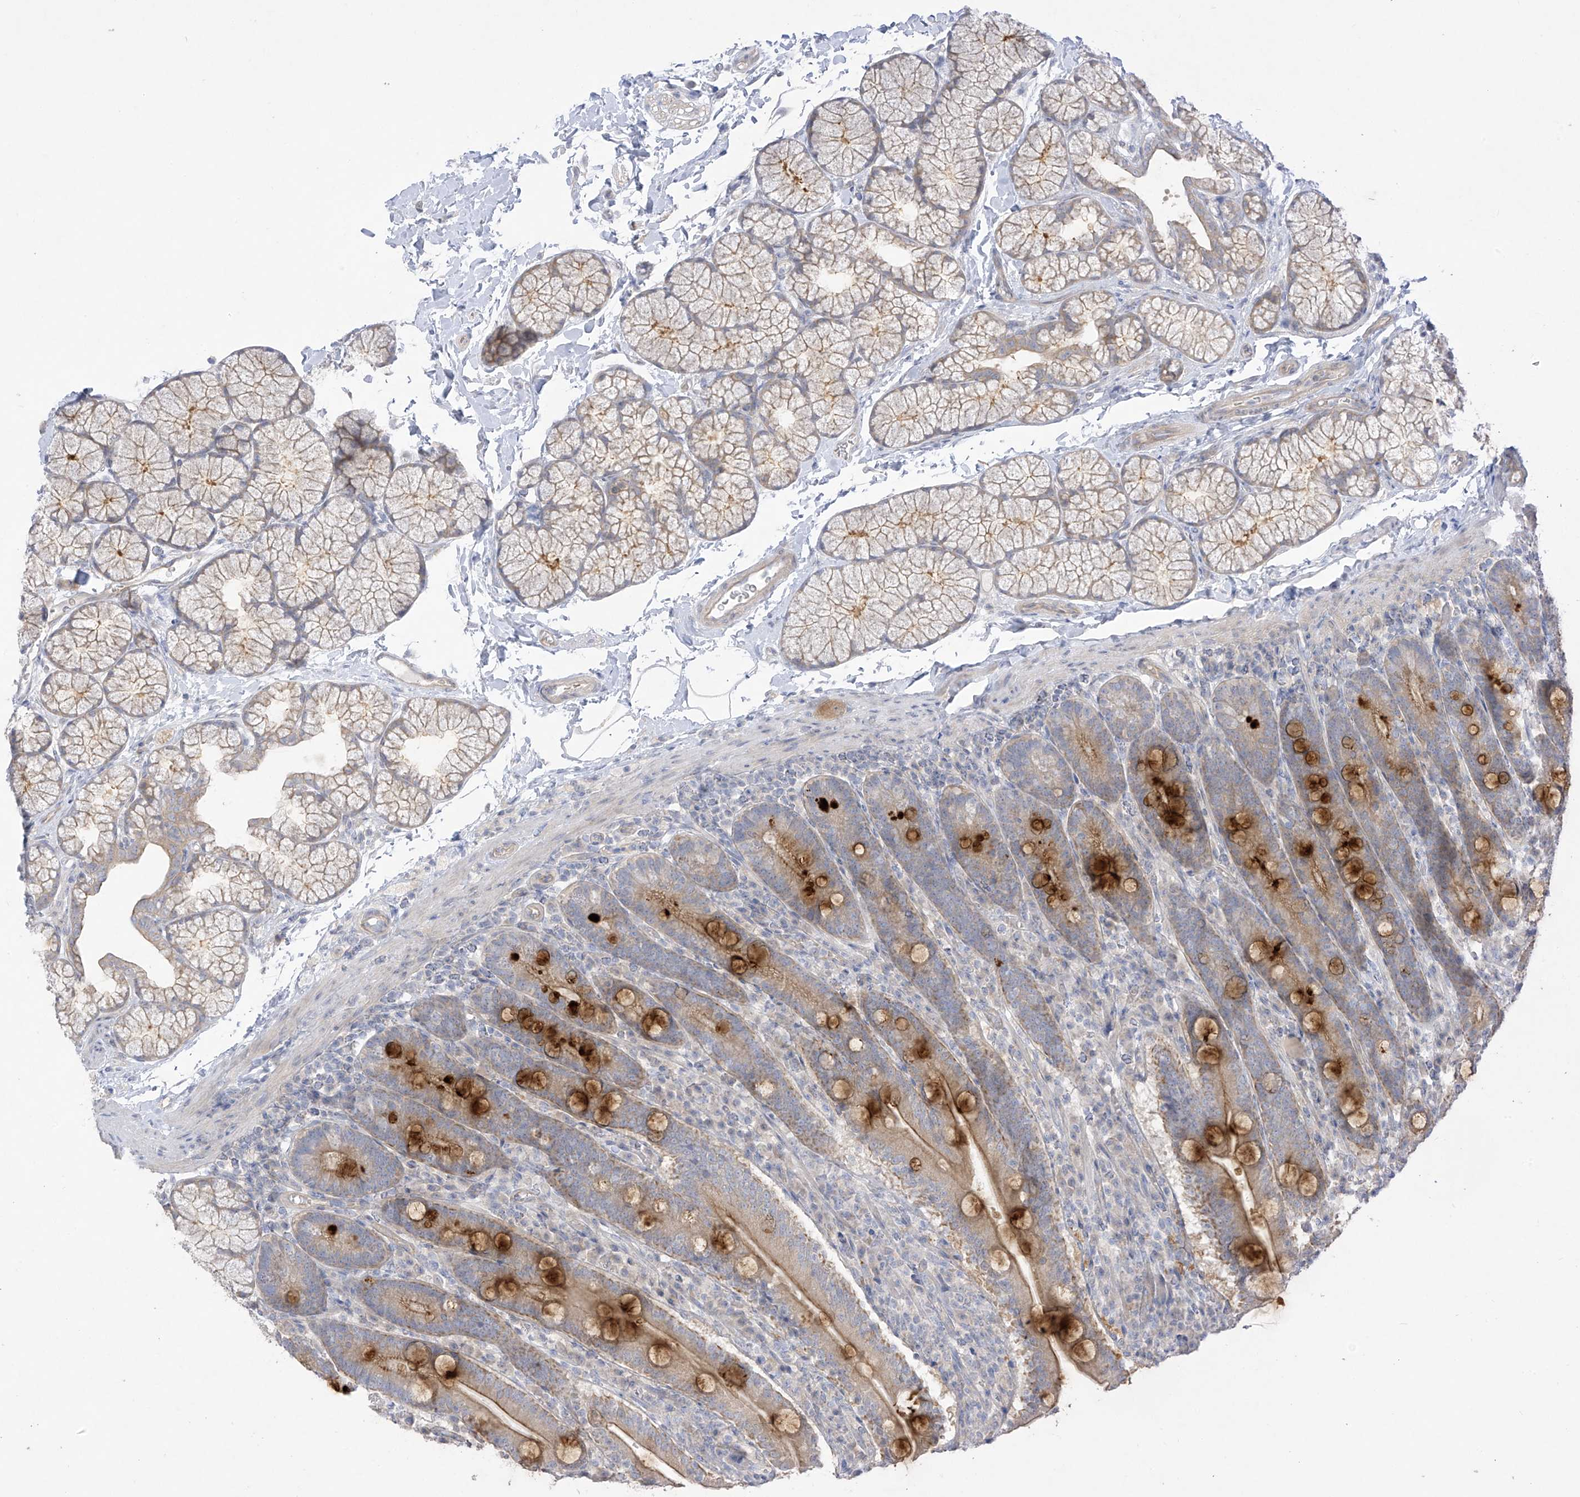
{"staining": {"intensity": "strong", "quantity": "25%-75%", "location": "cytoplasmic/membranous"}, "tissue": "duodenum", "cell_type": "Glandular cells", "image_type": "normal", "snomed": [{"axis": "morphology", "description": "Normal tissue, NOS"}, {"axis": "topography", "description": "Duodenum"}], "caption": "Strong cytoplasmic/membranous protein staining is present in about 25%-75% of glandular cells in duodenum. (IHC, brightfield microscopy, high magnification).", "gene": "EIPR1", "patient": {"sex": "male", "age": 35}}